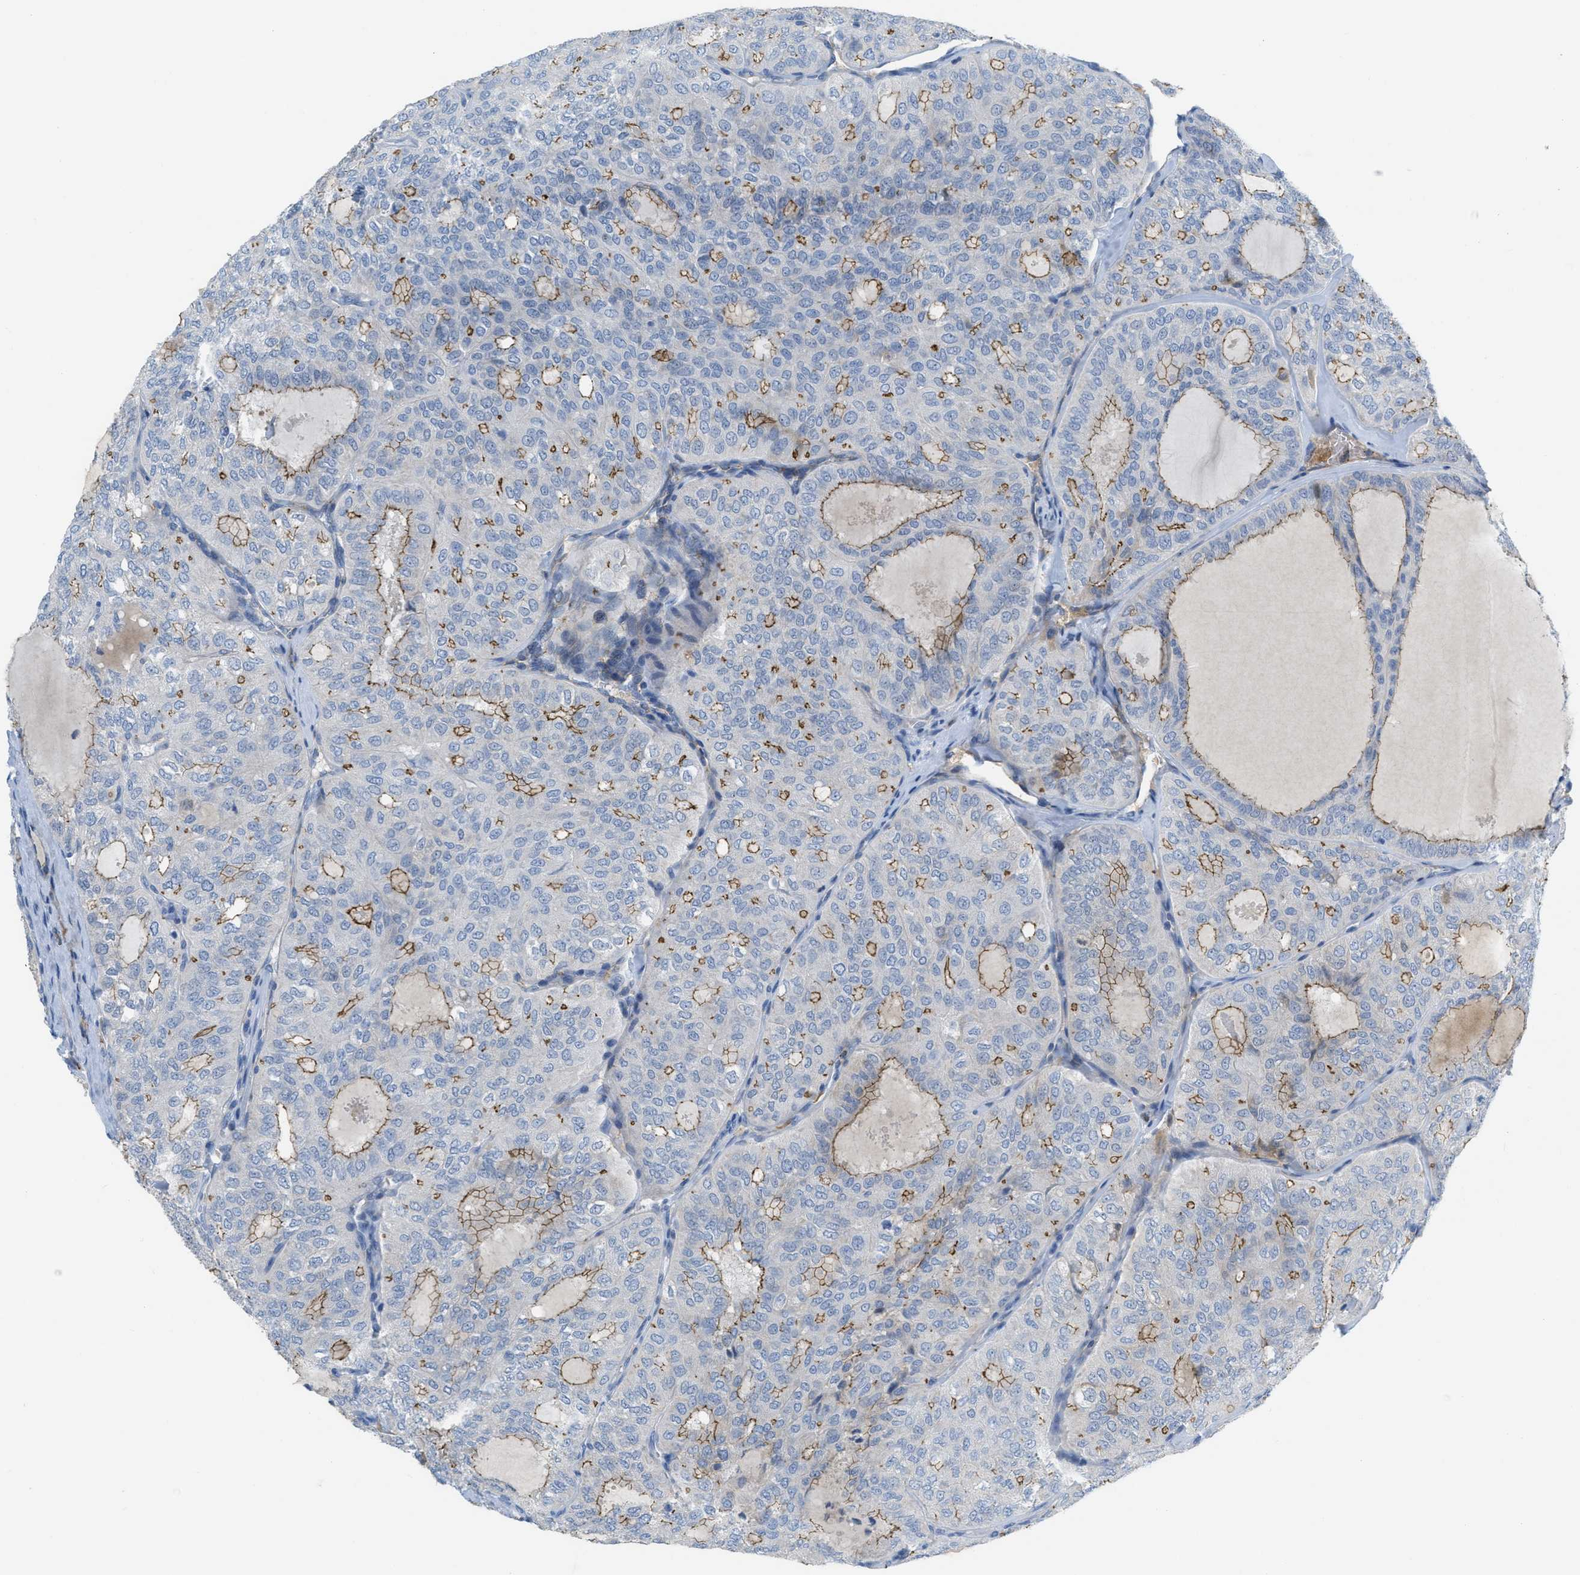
{"staining": {"intensity": "weak", "quantity": "25%-75%", "location": "cytoplasmic/membranous"}, "tissue": "thyroid cancer", "cell_type": "Tumor cells", "image_type": "cancer", "snomed": [{"axis": "morphology", "description": "Follicular adenoma carcinoma, NOS"}, {"axis": "topography", "description": "Thyroid gland"}], "caption": "A low amount of weak cytoplasmic/membranous staining is present in about 25%-75% of tumor cells in thyroid follicular adenoma carcinoma tissue. (DAB IHC, brown staining for protein, blue staining for nuclei).", "gene": "CRB3", "patient": {"sex": "male", "age": 75}}